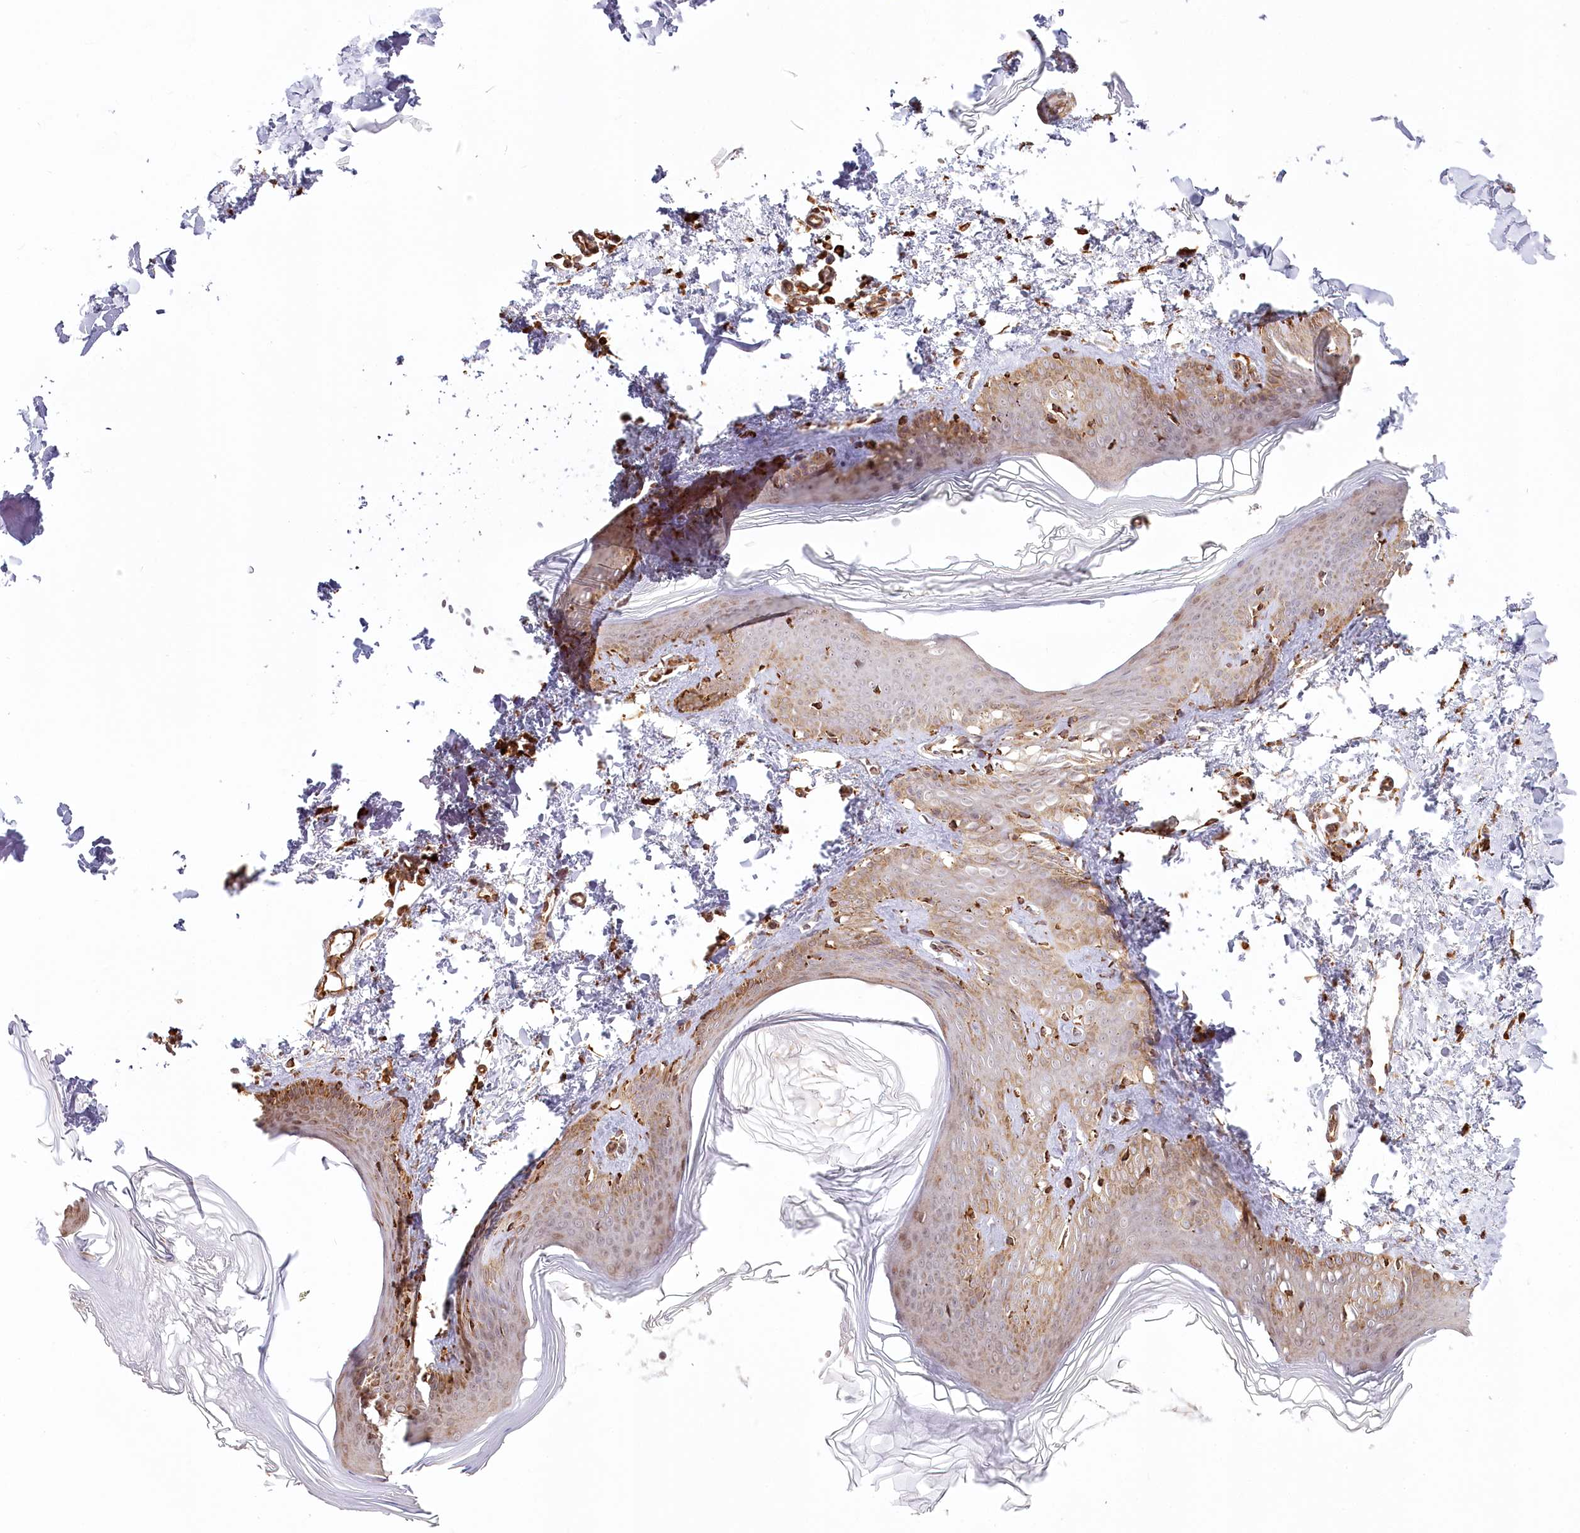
{"staining": {"intensity": "moderate", "quantity": ">75%", "location": "cytoplasmic/membranous,nuclear"}, "tissue": "skin", "cell_type": "Fibroblasts", "image_type": "normal", "snomed": [{"axis": "morphology", "description": "Normal tissue, NOS"}, {"axis": "topography", "description": "Skin"}], "caption": "Immunohistochemistry histopathology image of unremarkable human skin stained for a protein (brown), which demonstrates medium levels of moderate cytoplasmic/membranous,nuclear positivity in approximately >75% of fibroblasts.", "gene": "FAM13A", "patient": {"sex": "female", "age": 27}}